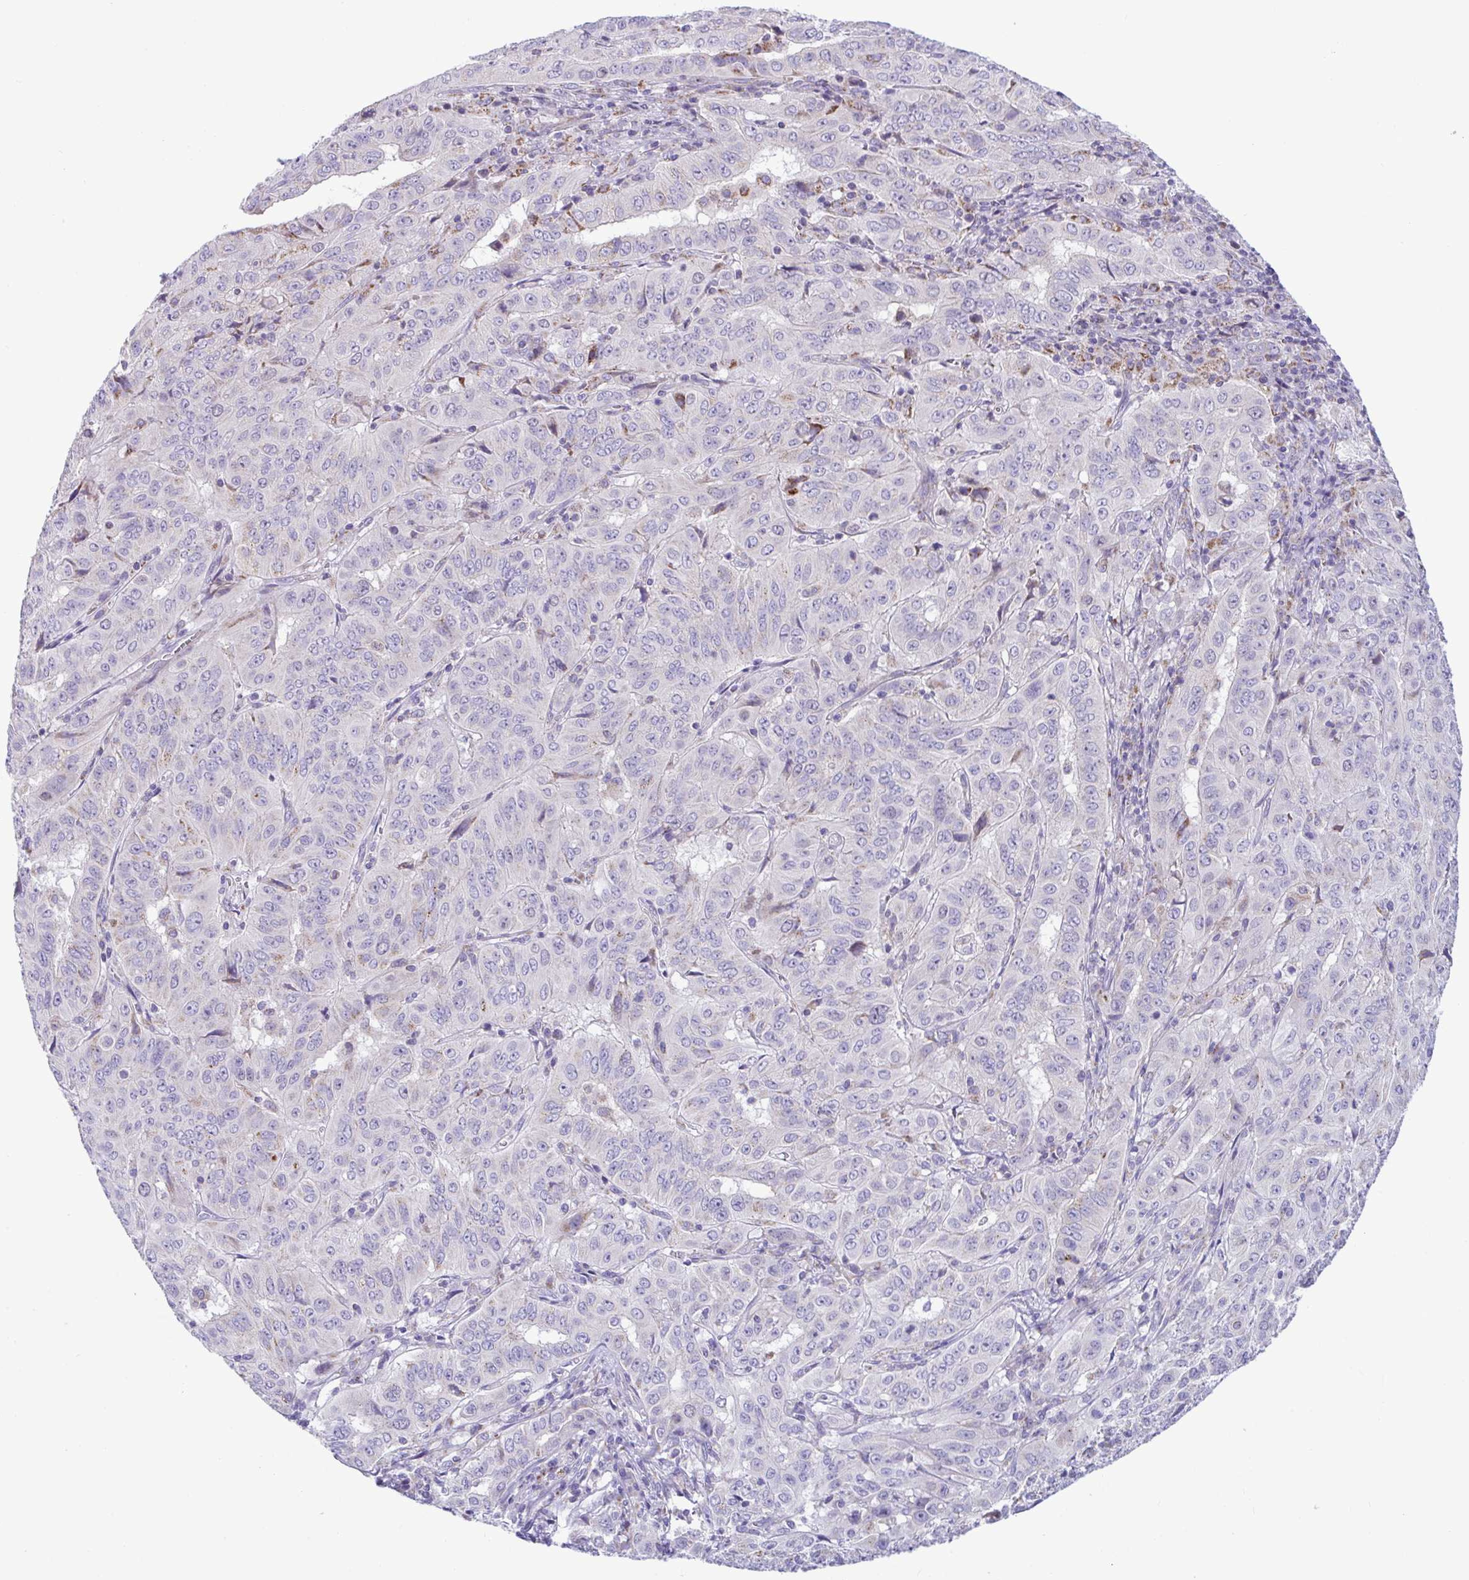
{"staining": {"intensity": "negative", "quantity": "none", "location": "none"}, "tissue": "pancreatic cancer", "cell_type": "Tumor cells", "image_type": "cancer", "snomed": [{"axis": "morphology", "description": "Adenocarcinoma, NOS"}, {"axis": "topography", "description": "Pancreas"}], "caption": "Adenocarcinoma (pancreatic) was stained to show a protein in brown. There is no significant positivity in tumor cells. (Stains: DAB immunohistochemistry (IHC) with hematoxylin counter stain, Microscopy: brightfield microscopy at high magnification).", "gene": "DTX3", "patient": {"sex": "male", "age": 63}}